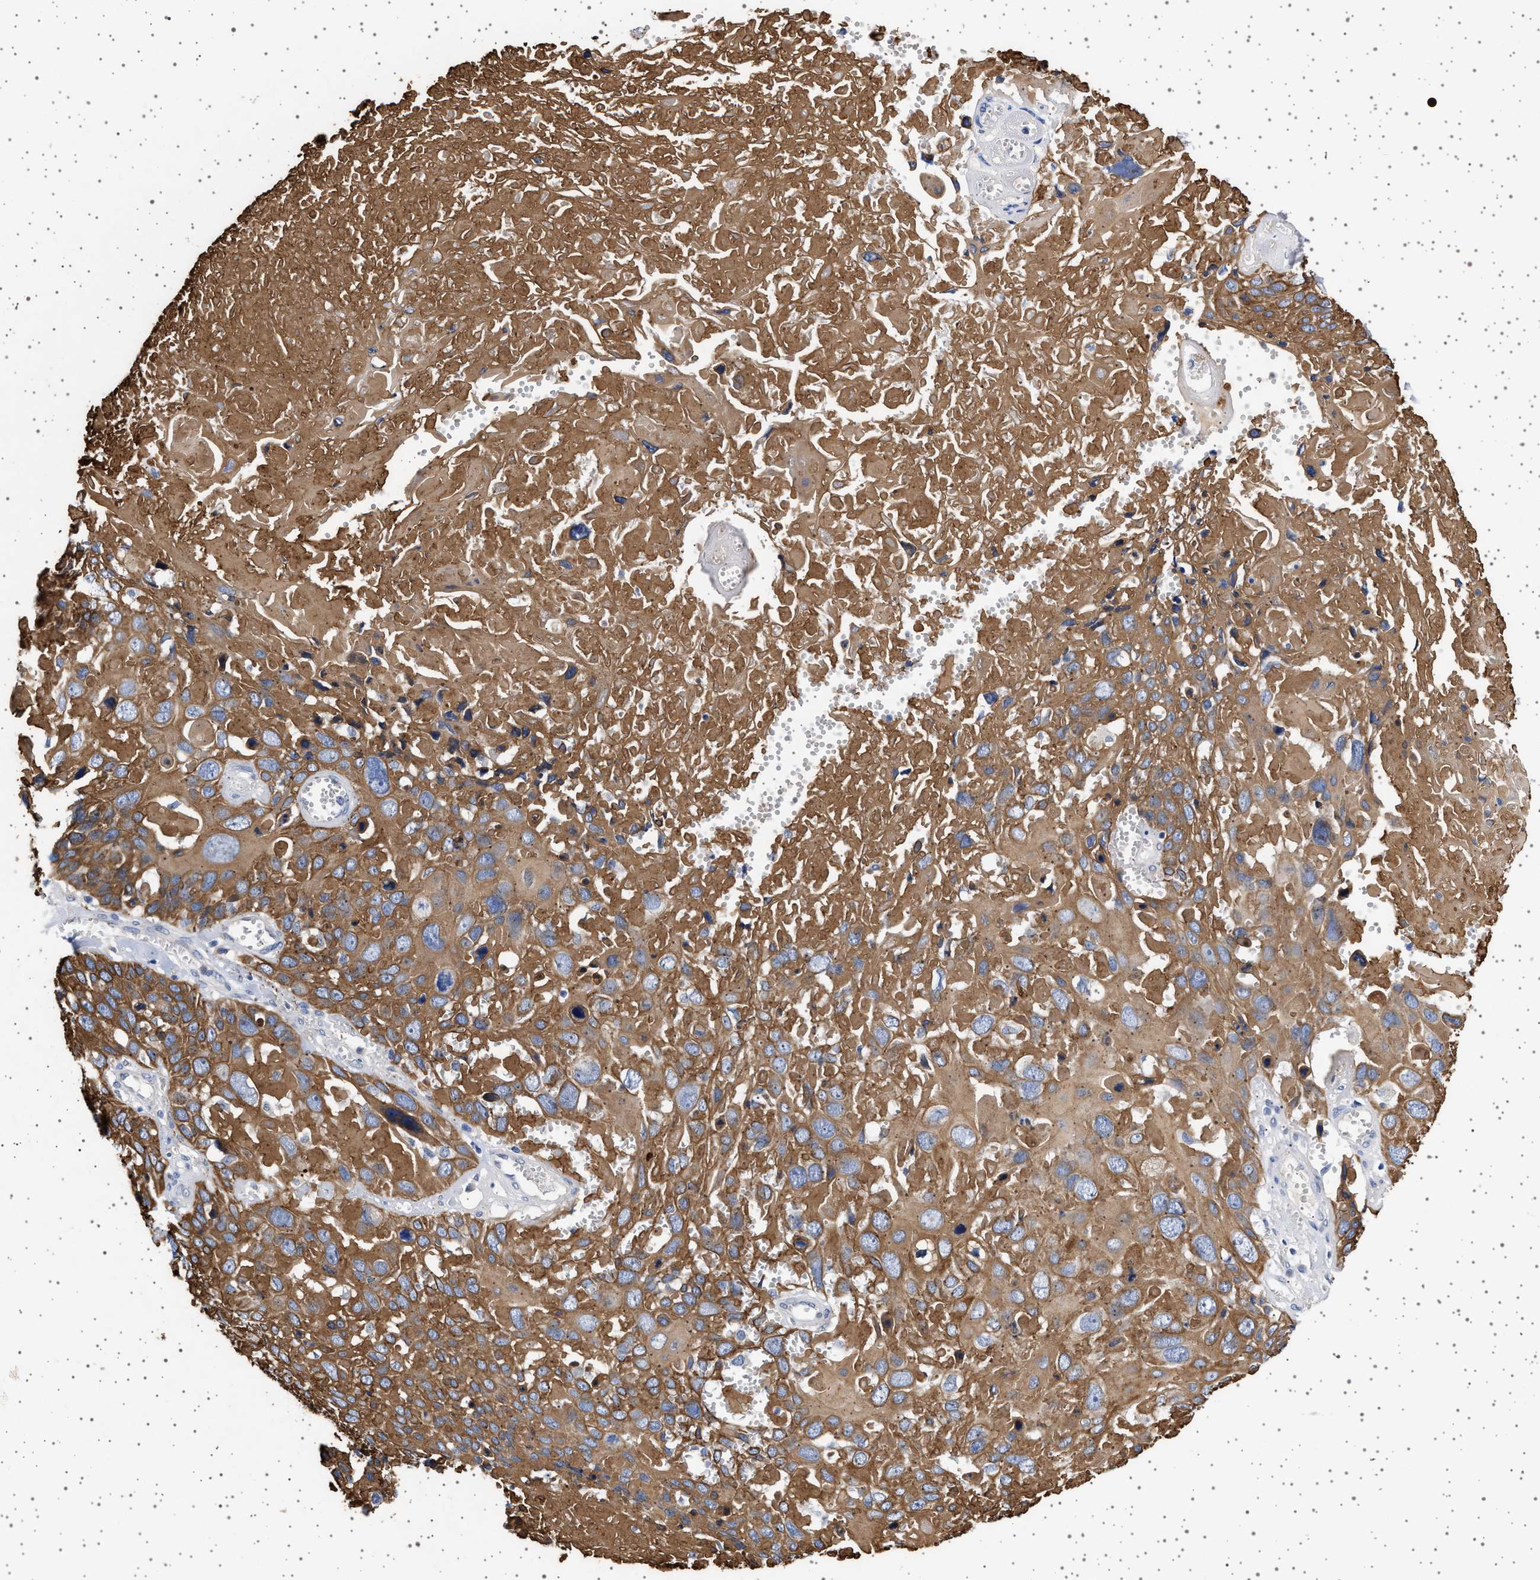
{"staining": {"intensity": "moderate", "quantity": ">75%", "location": "cytoplasmic/membranous"}, "tissue": "cervical cancer", "cell_type": "Tumor cells", "image_type": "cancer", "snomed": [{"axis": "morphology", "description": "Squamous cell carcinoma, NOS"}, {"axis": "topography", "description": "Cervix"}], "caption": "This histopathology image shows IHC staining of human squamous cell carcinoma (cervical), with medium moderate cytoplasmic/membranous staining in about >75% of tumor cells.", "gene": "TRMT10B", "patient": {"sex": "female", "age": 74}}